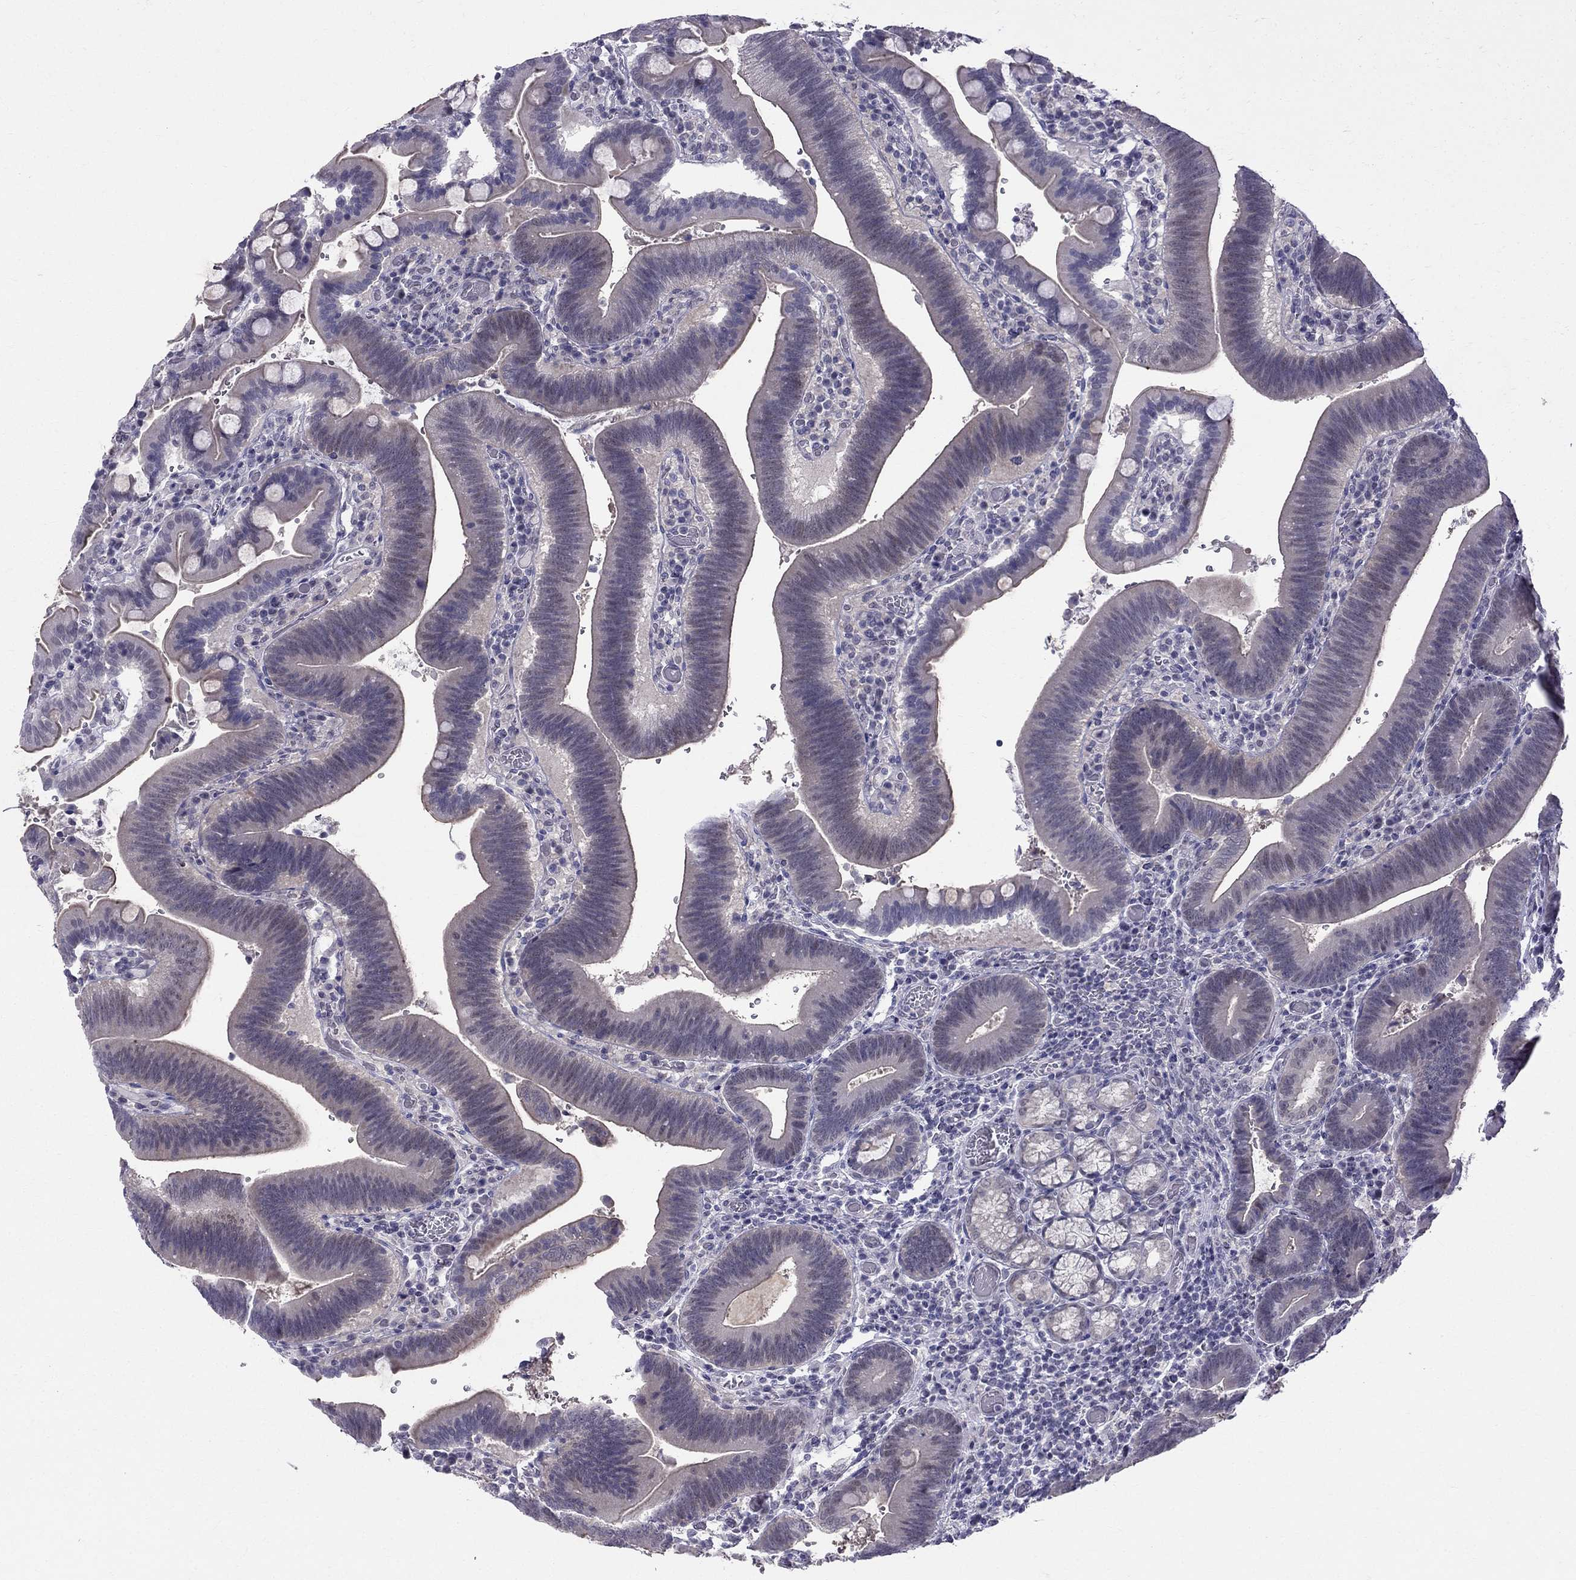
{"staining": {"intensity": "negative", "quantity": "none", "location": "none"}, "tissue": "duodenum", "cell_type": "Glandular cells", "image_type": "normal", "snomed": [{"axis": "morphology", "description": "Normal tissue, NOS"}, {"axis": "topography", "description": "Duodenum"}], "caption": "Immunohistochemistry of unremarkable human duodenum displays no expression in glandular cells.", "gene": "BAG5", "patient": {"sex": "female", "age": 62}}